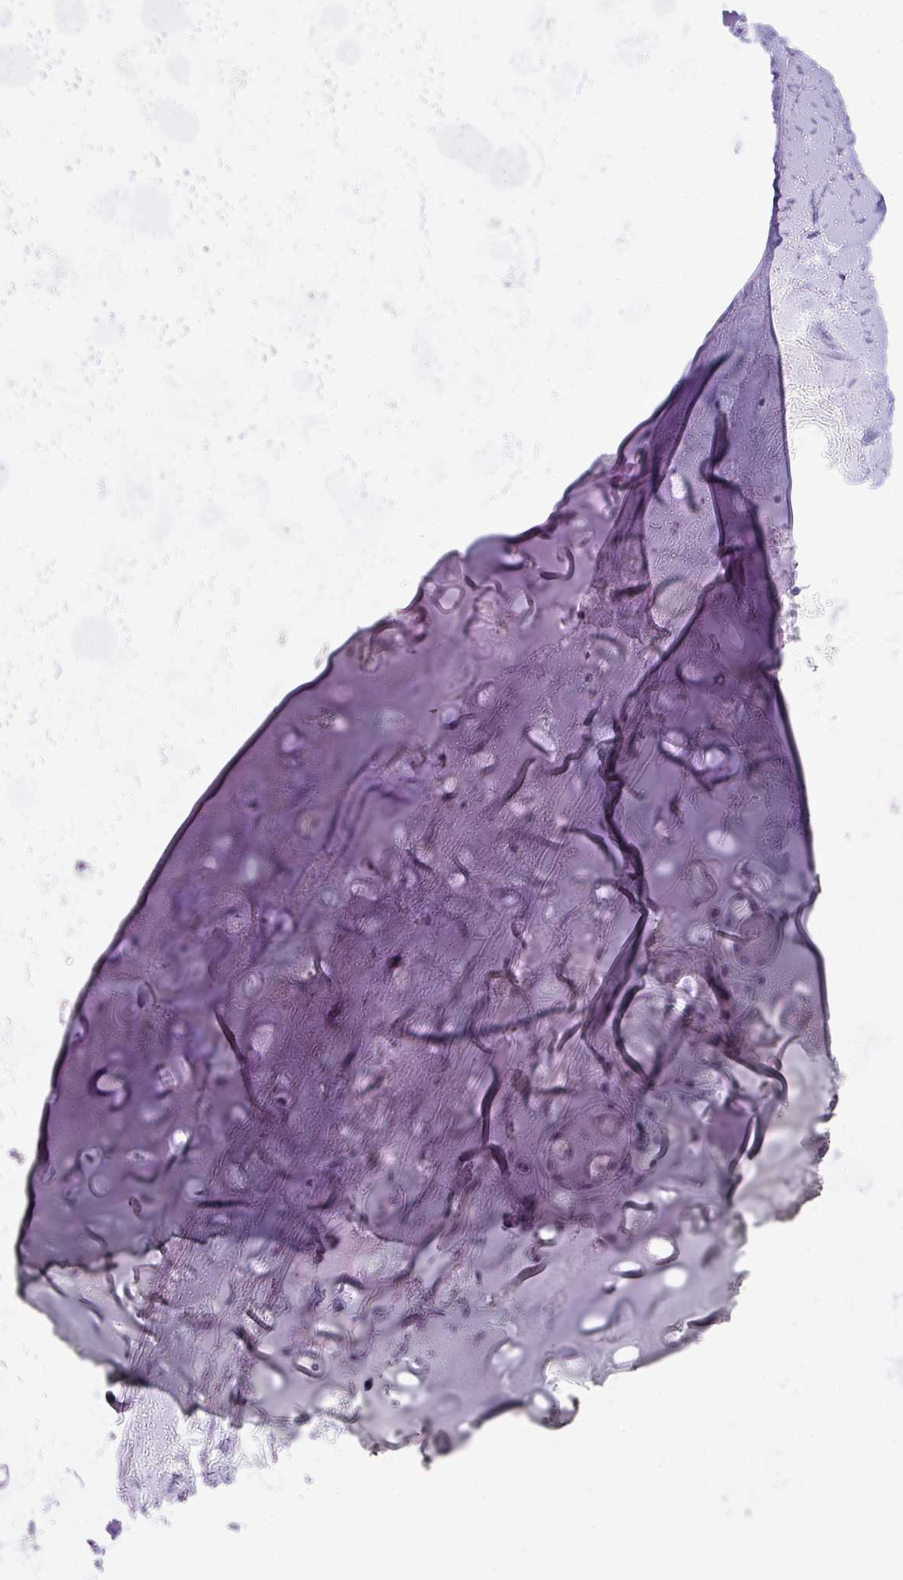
{"staining": {"intensity": "negative", "quantity": "none", "location": "none"}, "tissue": "adipose tissue", "cell_type": "Adipocytes", "image_type": "normal", "snomed": [{"axis": "morphology", "description": "Normal tissue, NOS"}, {"axis": "topography", "description": "Cartilage tissue"}, {"axis": "topography", "description": "Bronchus"}], "caption": "Histopathology image shows no protein expression in adipocytes of normal adipose tissue.", "gene": "ENSG00000273748", "patient": {"sex": "female", "age": 72}}